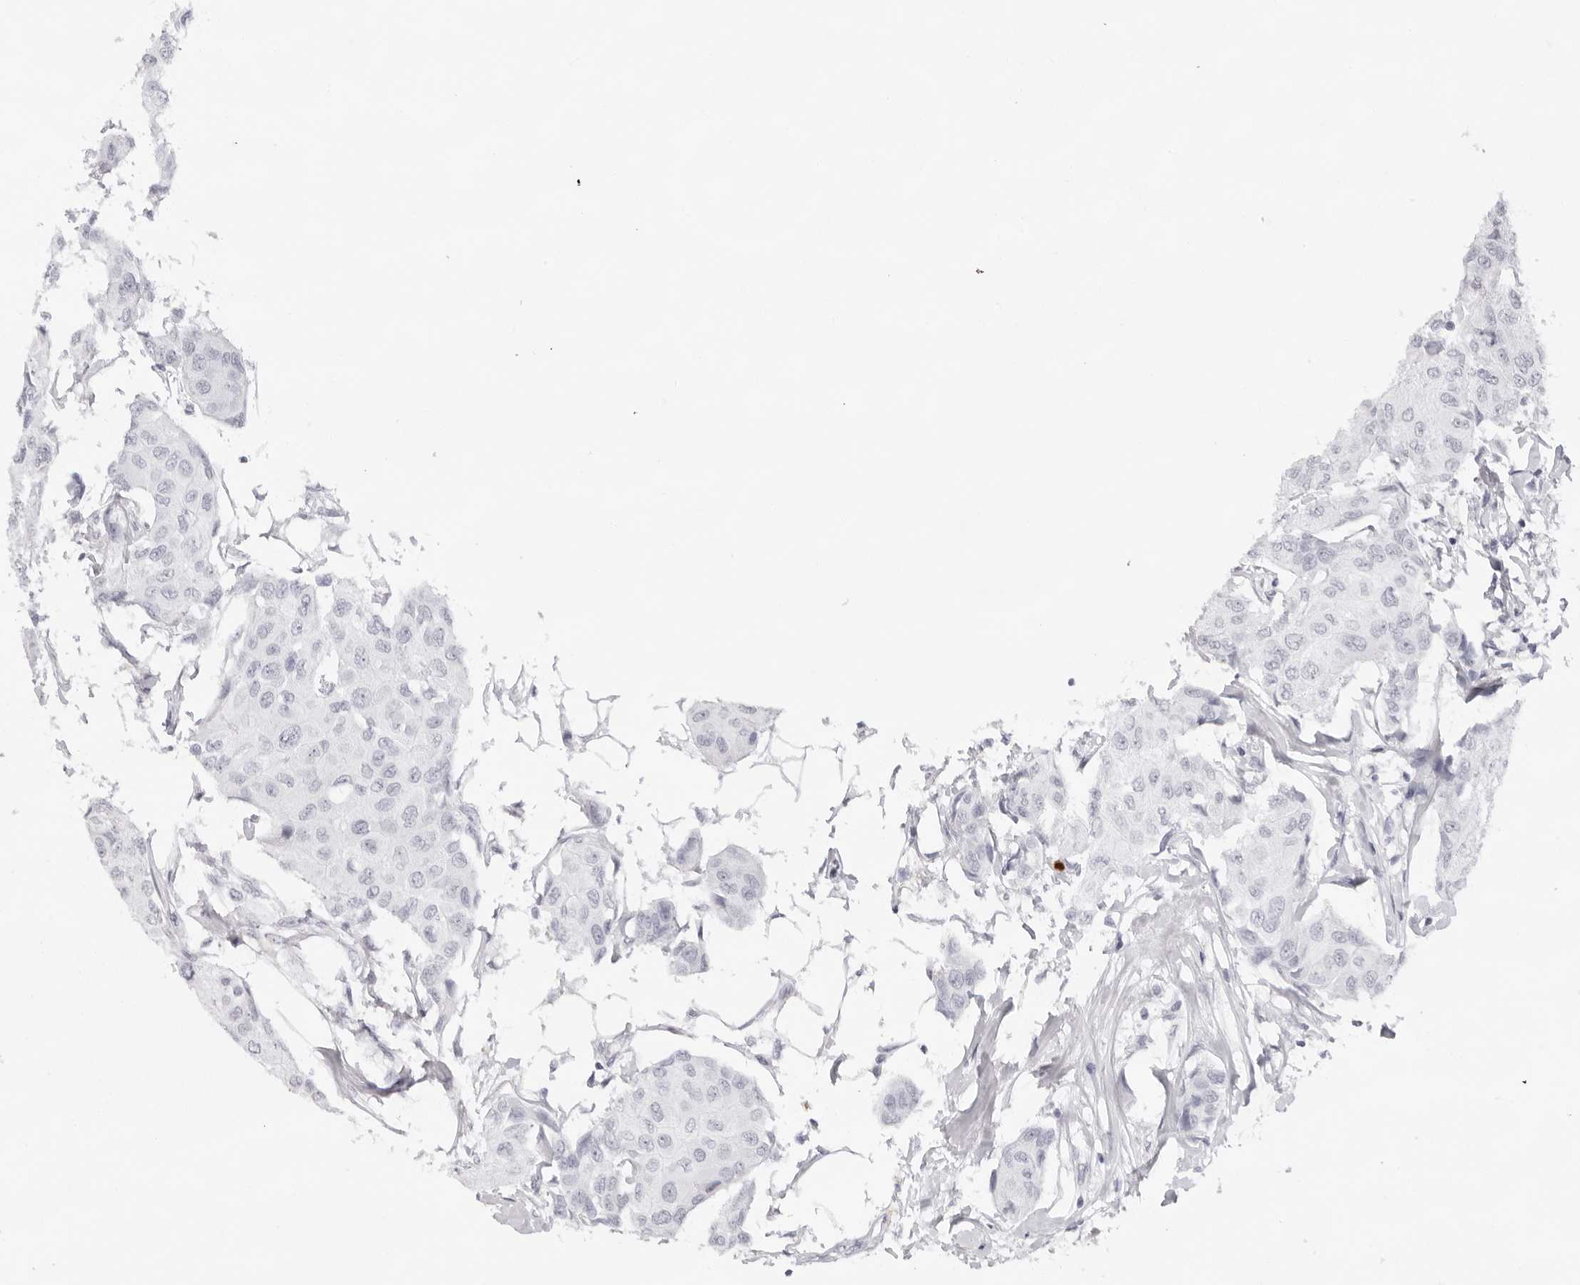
{"staining": {"intensity": "negative", "quantity": "none", "location": "none"}, "tissue": "breast cancer", "cell_type": "Tumor cells", "image_type": "cancer", "snomed": [{"axis": "morphology", "description": "Duct carcinoma"}, {"axis": "topography", "description": "Breast"}], "caption": "This image is of breast cancer (intraductal carcinoma) stained with immunohistochemistry (IHC) to label a protein in brown with the nuclei are counter-stained blue. There is no expression in tumor cells. (DAB (3,3'-diaminobenzidine) immunohistochemistry (IHC) with hematoxylin counter stain).", "gene": "KLK12", "patient": {"sex": "female", "age": 80}}